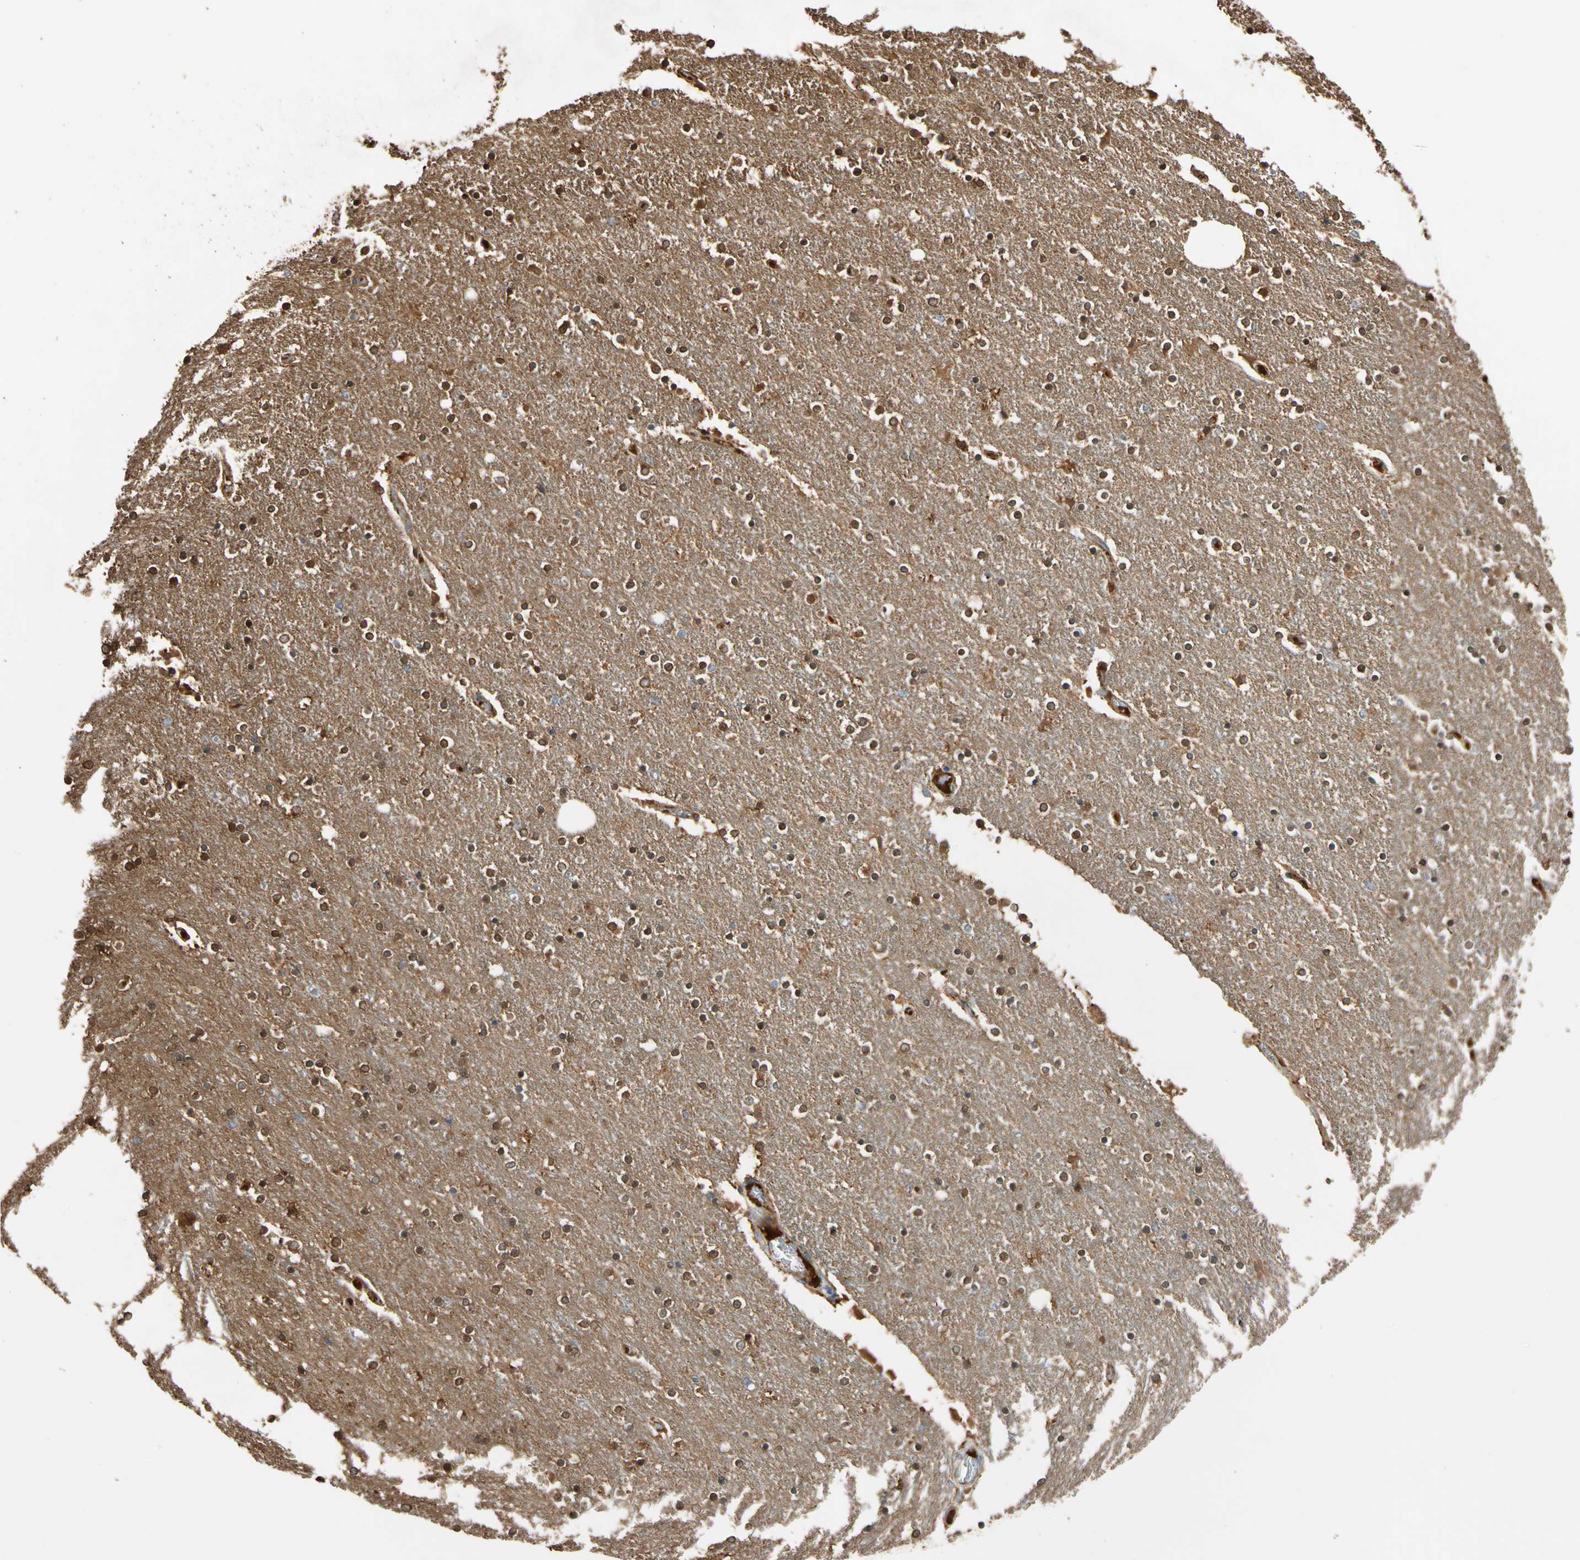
{"staining": {"intensity": "moderate", "quantity": "25%-75%", "location": "cytoplasmic/membranous"}, "tissue": "caudate", "cell_type": "Glial cells", "image_type": "normal", "snomed": [{"axis": "morphology", "description": "Normal tissue, NOS"}, {"axis": "topography", "description": "Lateral ventricle wall"}], "caption": "A photomicrograph of caudate stained for a protein demonstrates moderate cytoplasmic/membranous brown staining in glial cells.", "gene": "ENTREP3", "patient": {"sex": "female", "age": 54}}